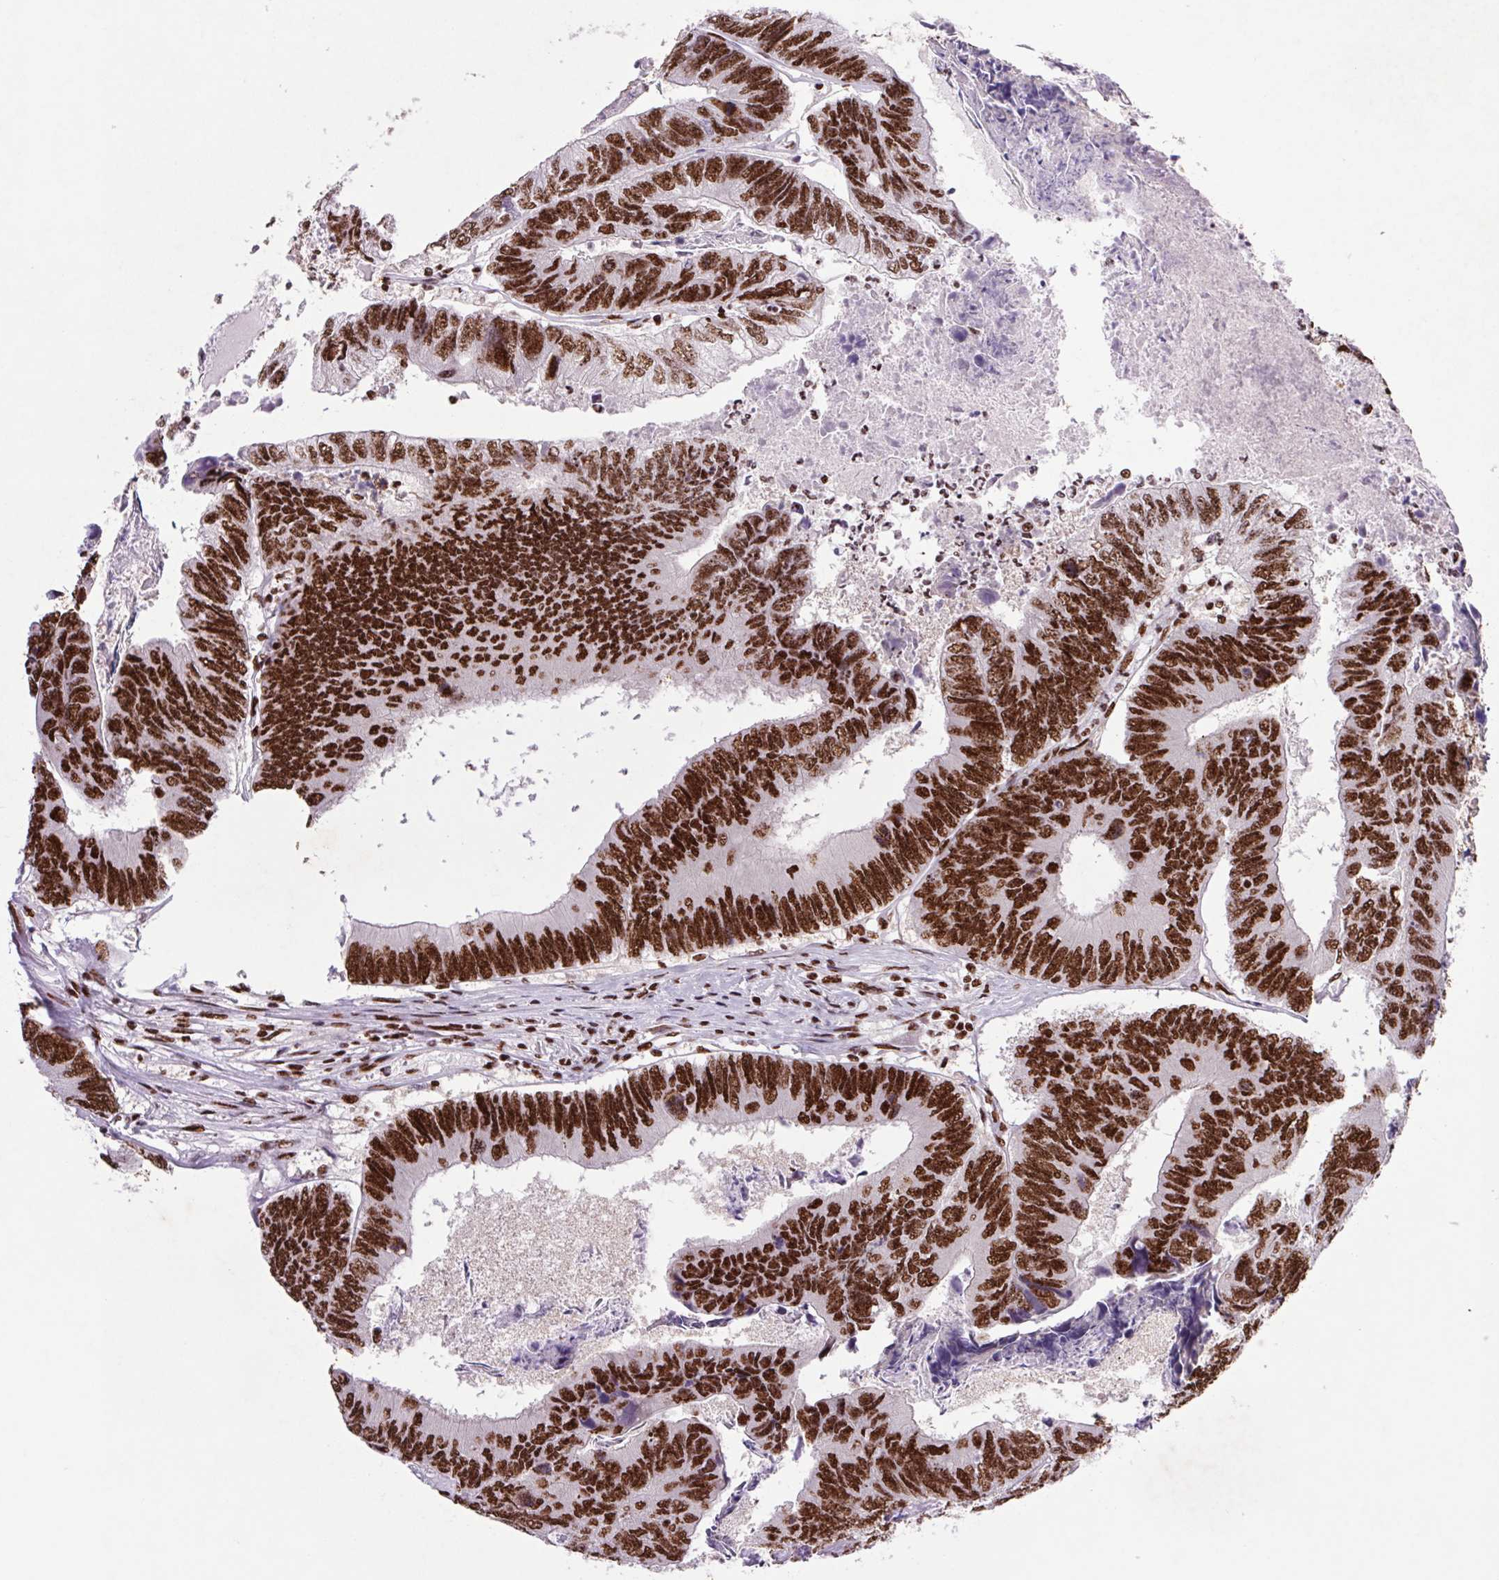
{"staining": {"intensity": "strong", "quantity": ">75%", "location": "nuclear"}, "tissue": "colorectal cancer", "cell_type": "Tumor cells", "image_type": "cancer", "snomed": [{"axis": "morphology", "description": "Adenocarcinoma, NOS"}, {"axis": "topography", "description": "Colon"}], "caption": "Adenocarcinoma (colorectal) stained with IHC shows strong nuclear positivity in approximately >75% of tumor cells.", "gene": "LDLRAD4", "patient": {"sex": "female", "age": 67}}